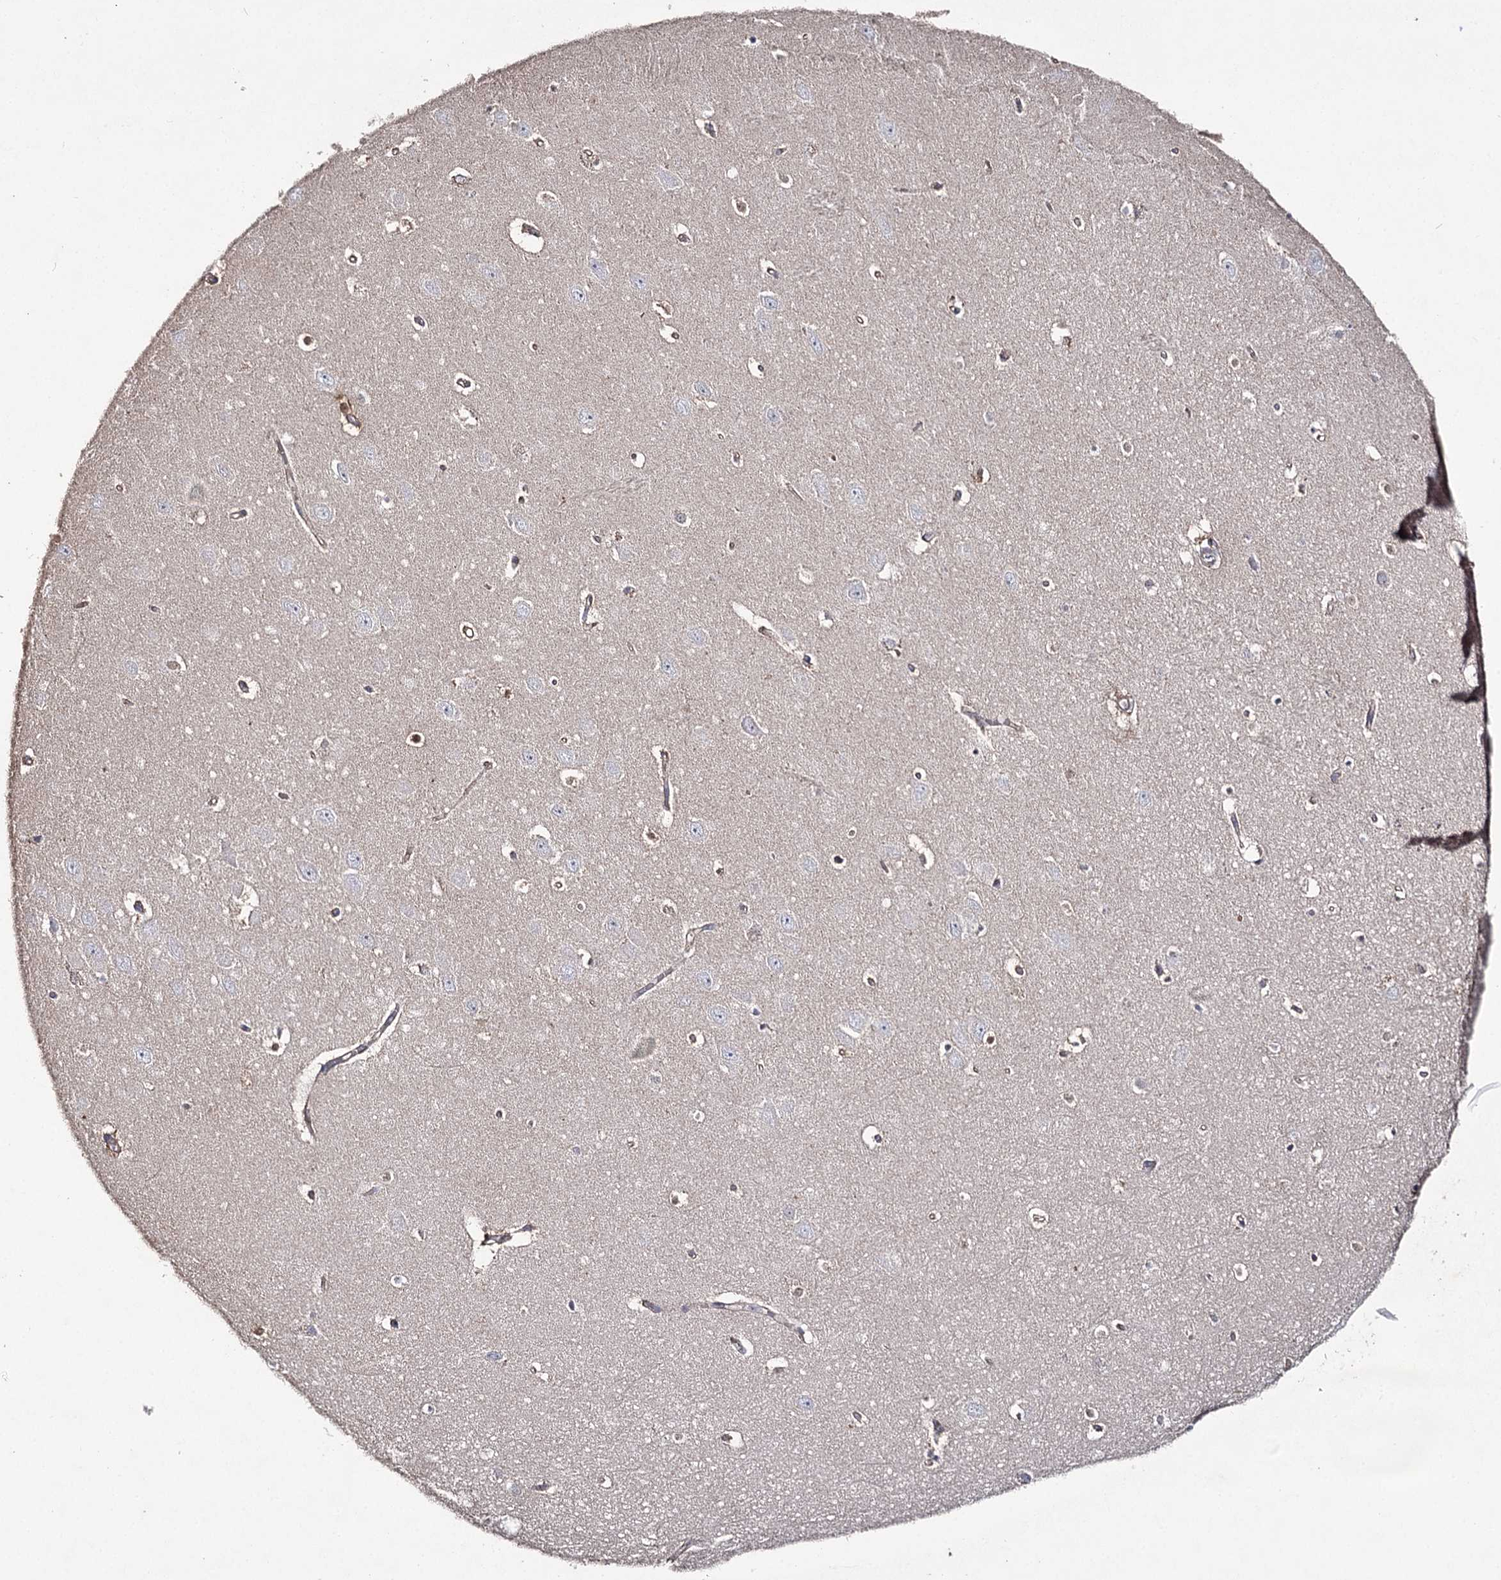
{"staining": {"intensity": "negative", "quantity": "none", "location": "none"}, "tissue": "hippocampus", "cell_type": "Glial cells", "image_type": "normal", "snomed": [{"axis": "morphology", "description": "Normal tissue, NOS"}, {"axis": "topography", "description": "Hippocampus"}], "caption": "A high-resolution image shows immunohistochemistry staining of unremarkable hippocampus, which reveals no significant positivity in glial cells.", "gene": "AURKC", "patient": {"sex": "female", "age": 64}}